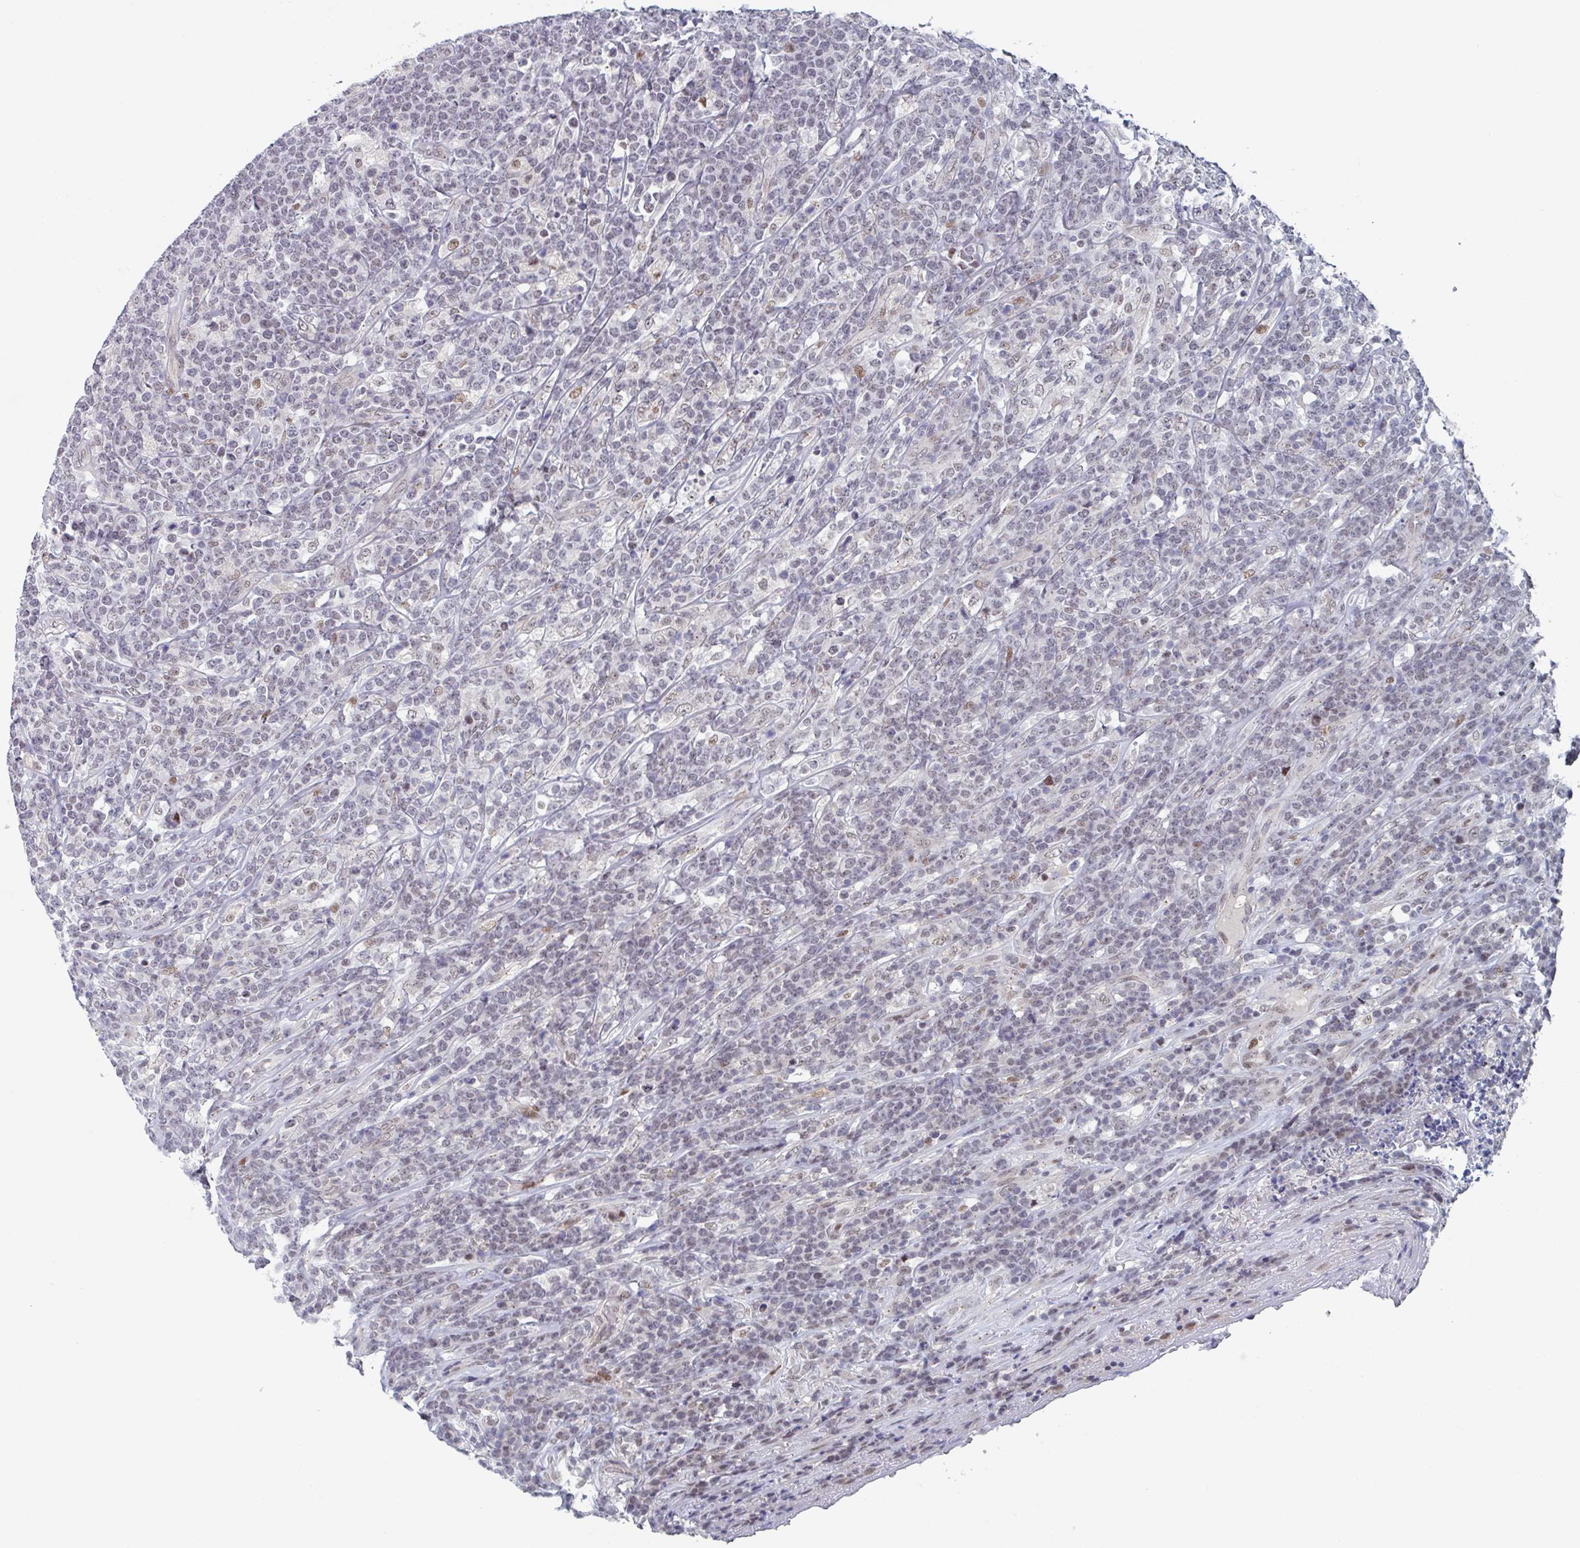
{"staining": {"intensity": "moderate", "quantity": "<25%", "location": "nuclear"}, "tissue": "lymphoma", "cell_type": "Tumor cells", "image_type": "cancer", "snomed": [{"axis": "morphology", "description": "Malignant lymphoma, non-Hodgkin's type, High grade"}, {"axis": "topography", "description": "Small intestine"}], "caption": "Malignant lymphoma, non-Hodgkin's type (high-grade) stained with a brown dye demonstrates moderate nuclear positive positivity in about <25% of tumor cells.", "gene": "RNF212", "patient": {"sex": "male", "age": 8}}